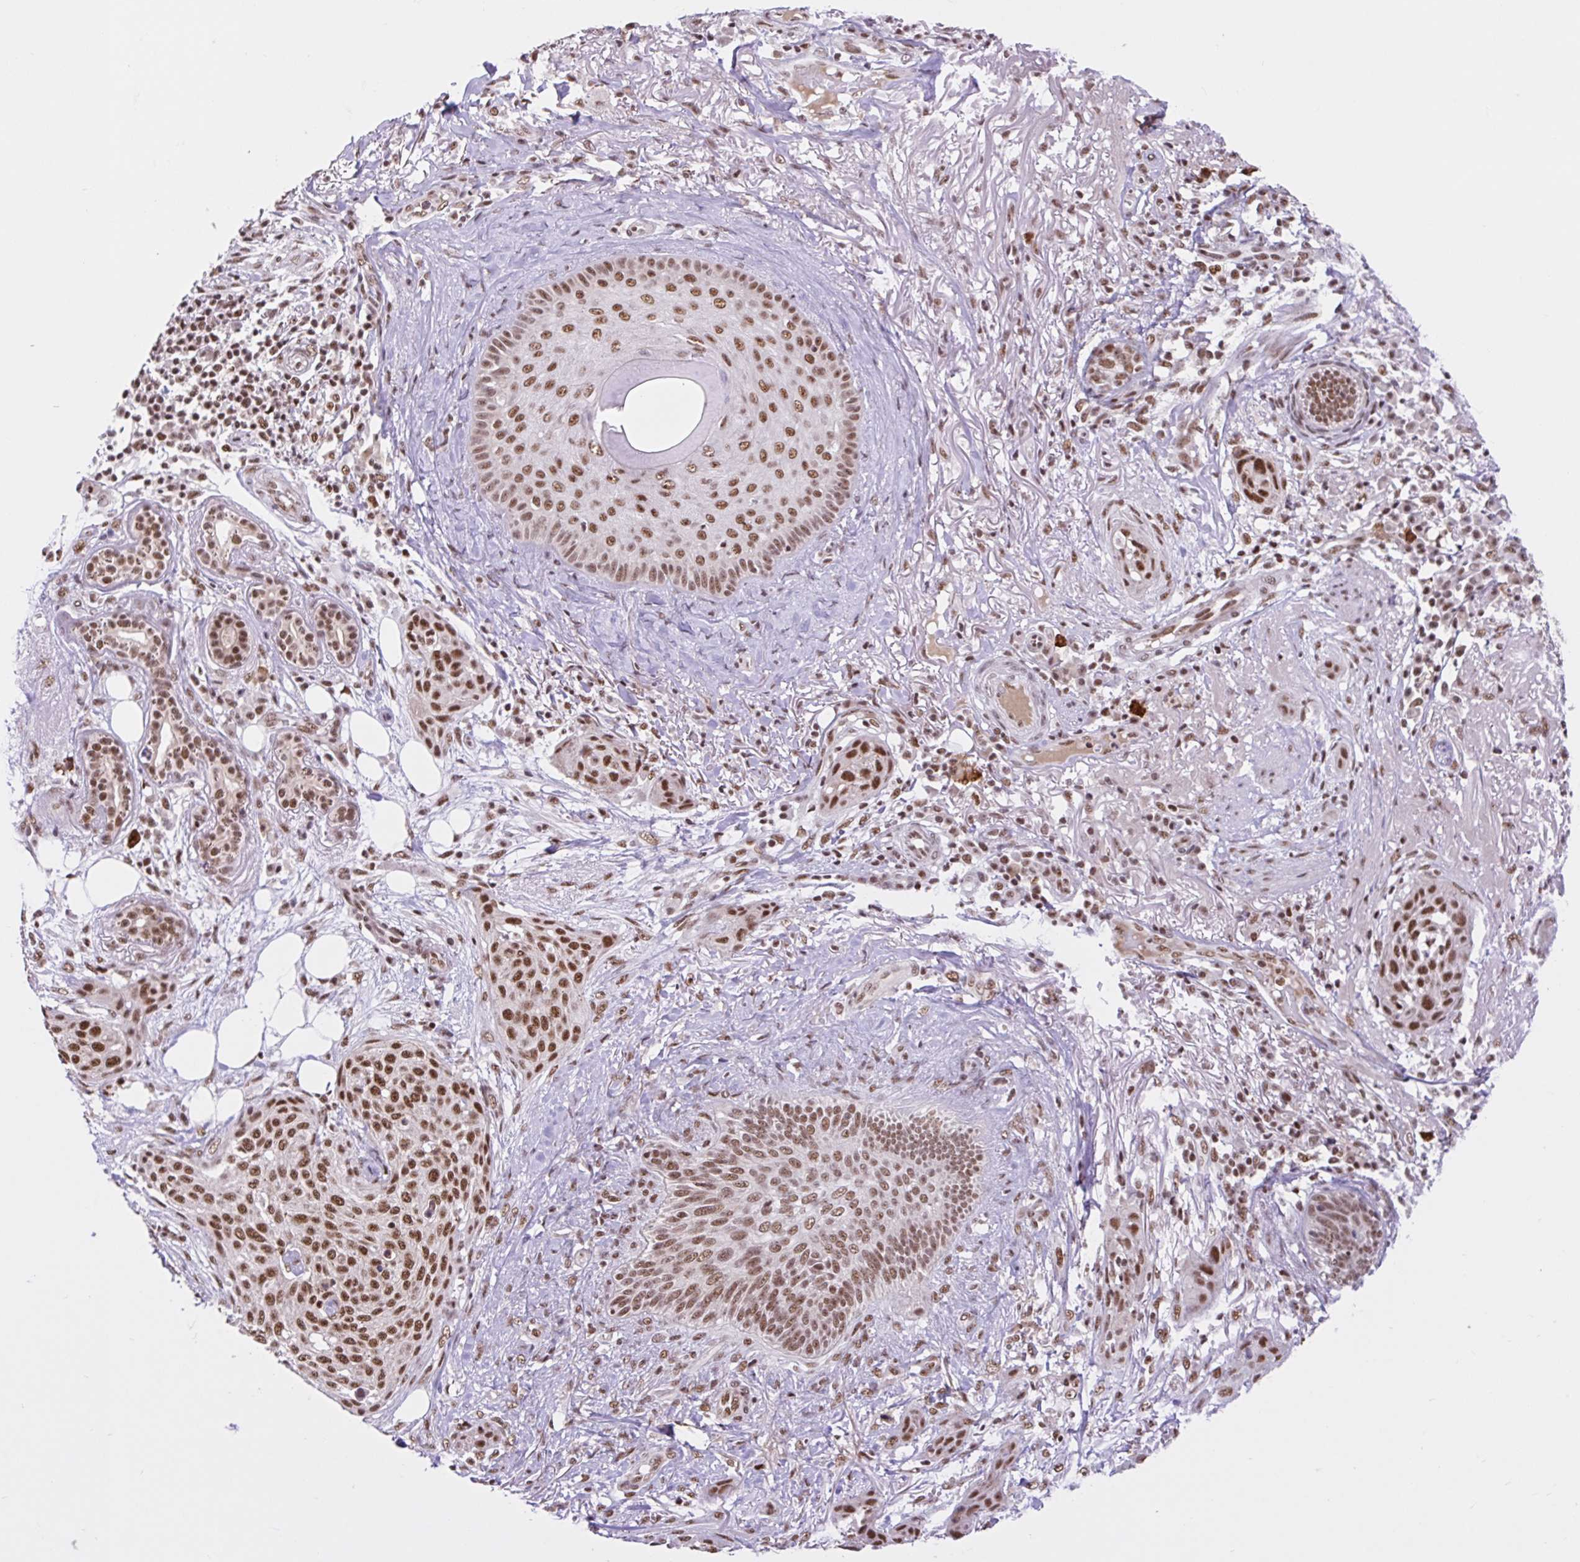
{"staining": {"intensity": "moderate", "quantity": ">75%", "location": "nuclear"}, "tissue": "skin cancer", "cell_type": "Tumor cells", "image_type": "cancer", "snomed": [{"axis": "morphology", "description": "Squamous cell carcinoma, NOS"}, {"axis": "topography", "description": "Skin"}], "caption": "This photomicrograph shows IHC staining of skin cancer (squamous cell carcinoma), with medium moderate nuclear positivity in approximately >75% of tumor cells.", "gene": "CCDC12", "patient": {"sex": "female", "age": 87}}